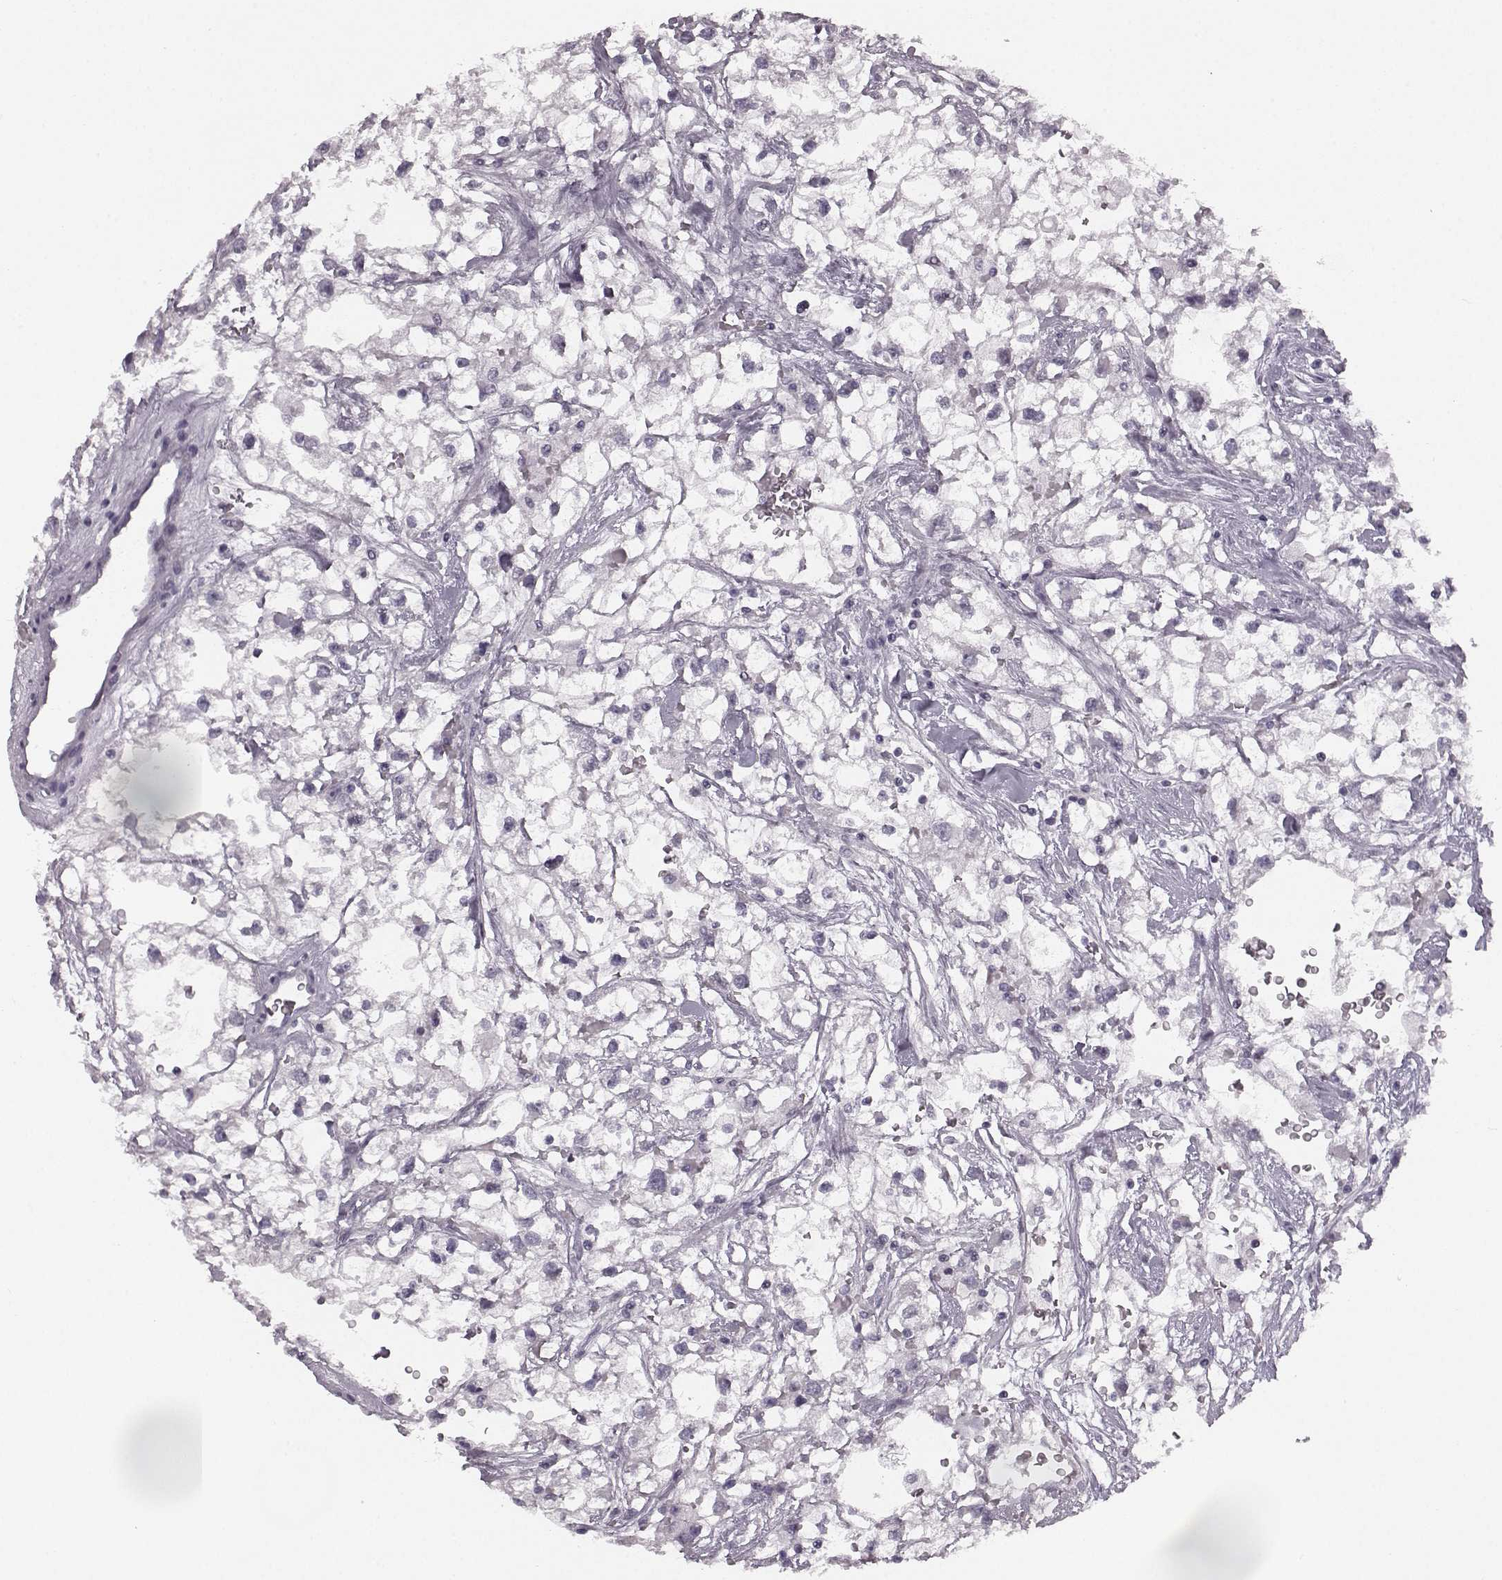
{"staining": {"intensity": "negative", "quantity": "none", "location": "none"}, "tissue": "renal cancer", "cell_type": "Tumor cells", "image_type": "cancer", "snomed": [{"axis": "morphology", "description": "Adenocarcinoma, NOS"}, {"axis": "topography", "description": "Kidney"}], "caption": "Renal cancer was stained to show a protein in brown. There is no significant positivity in tumor cells. (DAB immunohistochemistry (IHC) visualized using brightfield microscopy, high magnification).", "gene": "SEMG2", "patient": {"sex": "male", "age": 59}}